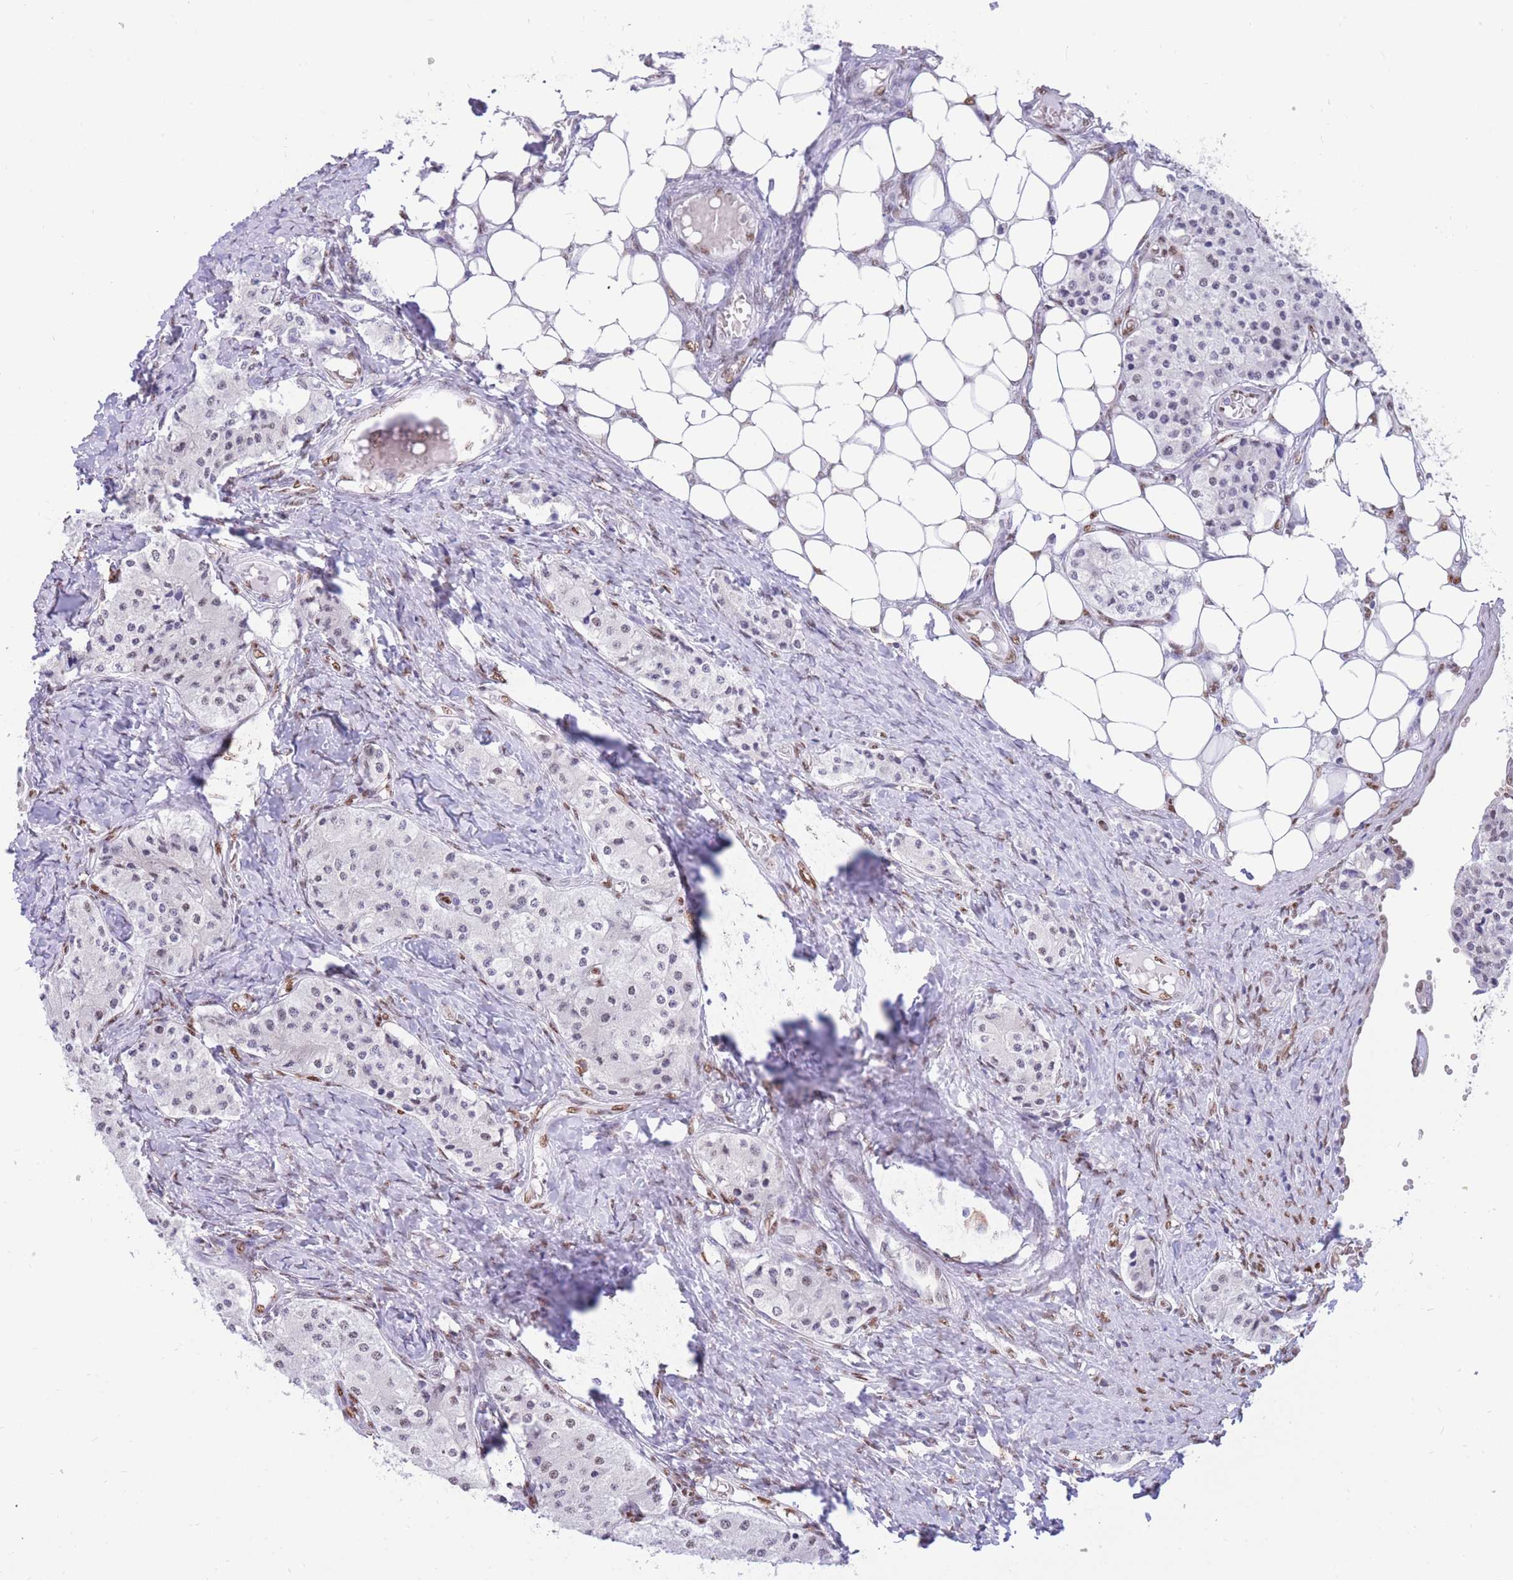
{"staining": {"intensity": "weak", "quantity": "<25%", "location": "nuclear"}, "tissue": "carcinoid", "cell_type": "Tumor cells", "image_type": "cancer", "snomed": [{"axis": "morphology", "description": "Carcinoid, malignant, NOS"}, {"axis": "topography", "description": "Colon"}], "caption": "Immunohistochemistry (IHC) of carcinoid reveals no expression in tumor cells.", "gene": "FAM153A", "patient": {"sex": "female", "age": 52}}